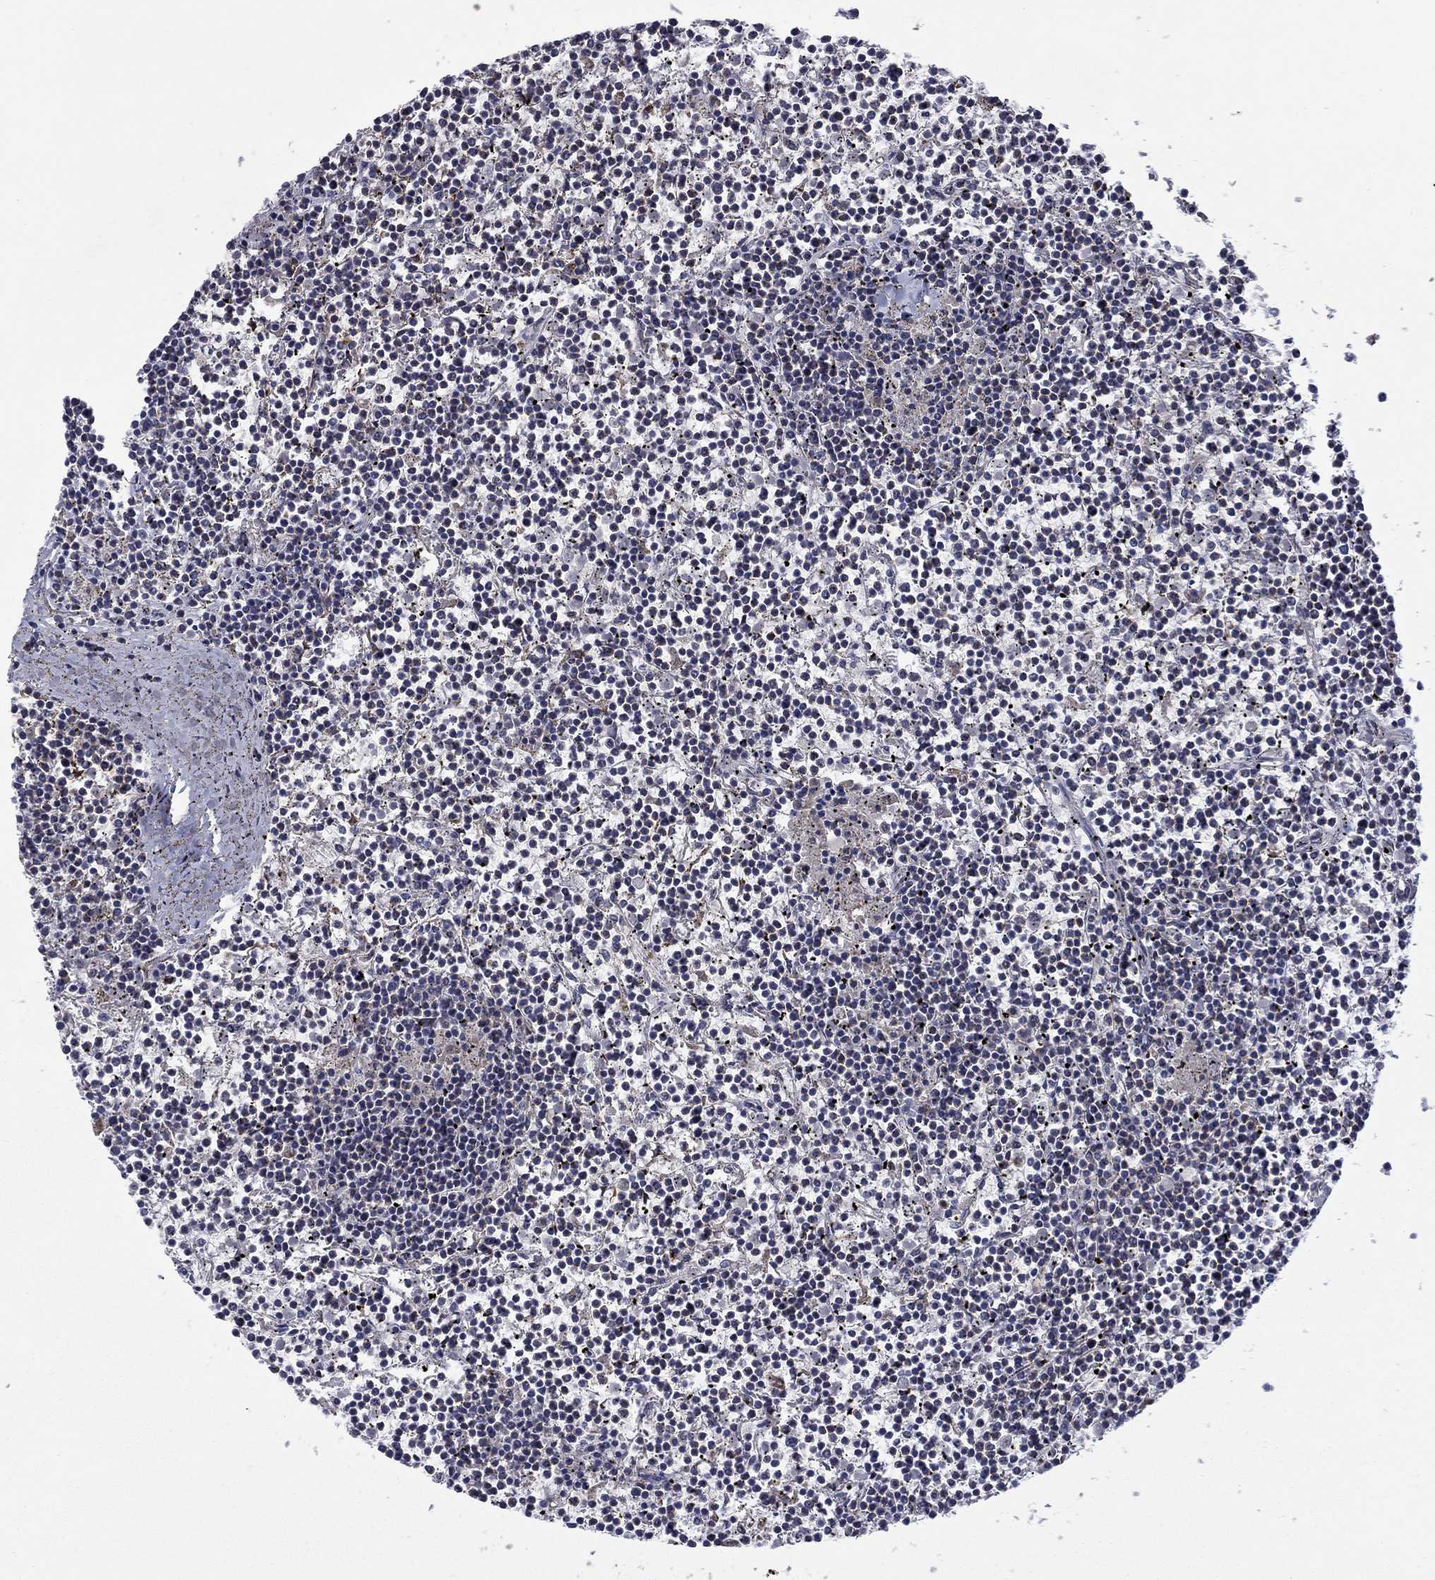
{"staining": {"intensity": "negative", "quantity": "none", "location": "none"}, "tissue": "lymphoma", "cell_type": "Tumor cells", "image_type": "cancer", "snomed": [{"axis": "morphology", "description": "Malignant lymphoma, non-Hodgkin's type, Low grade"}, {"axis": "topography", "description": "Spleen"}], "caption": "Immunohistochemistry (IHC) image of malignant lymphoma, non-Hodgkin's type (low-grade) stained for a protein (brown), which shows no expression in tumor cells. Brightfield microscopy of immunohistochemistry (IHC) stained with DAB (brown) and hematoxylin (blue), captured at high magnification.", "gene": "FRK", "patient": {"sex": "female", "age": 19}}